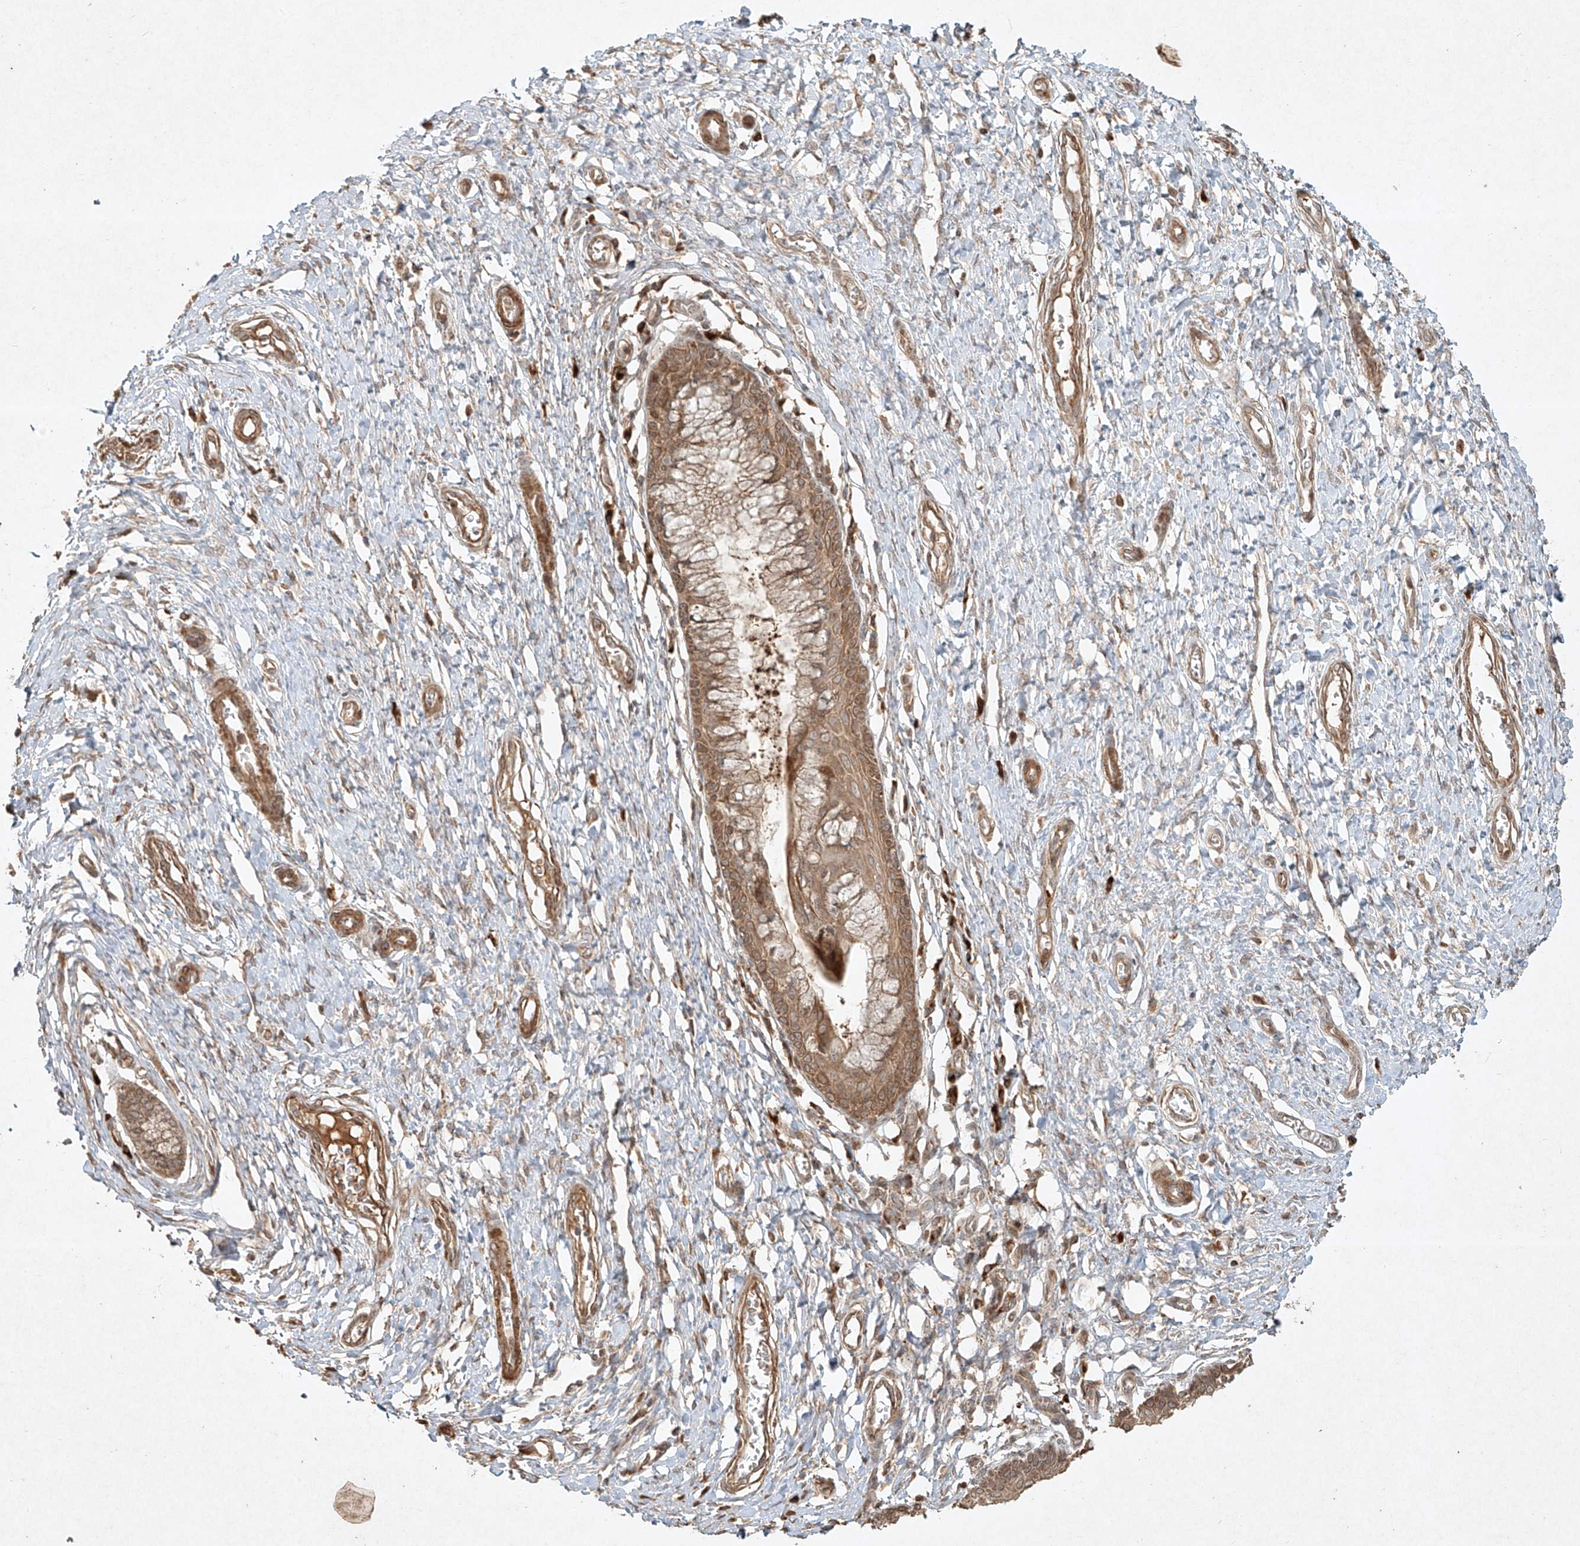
{"staining": {"intensity": "moderate", "quantity": "25%-75%", "location": "cytoplasmic/membranous"}, "tissue": "cervix", "cell_type": "Glandular cells", "image_type": "normal", "snomed": [{"axis": "morphology", "description": "Normal tissue, NOS"}, {"axis": "topography", "description": "Cervix"}], "caption": "Protein staining shows moderate cytoplasmic/membranous staining in about 25%-75% of glandular cells in benign cervix.", "gene": "CYYR1", "patient": {"sex": "female", "age": 55}}